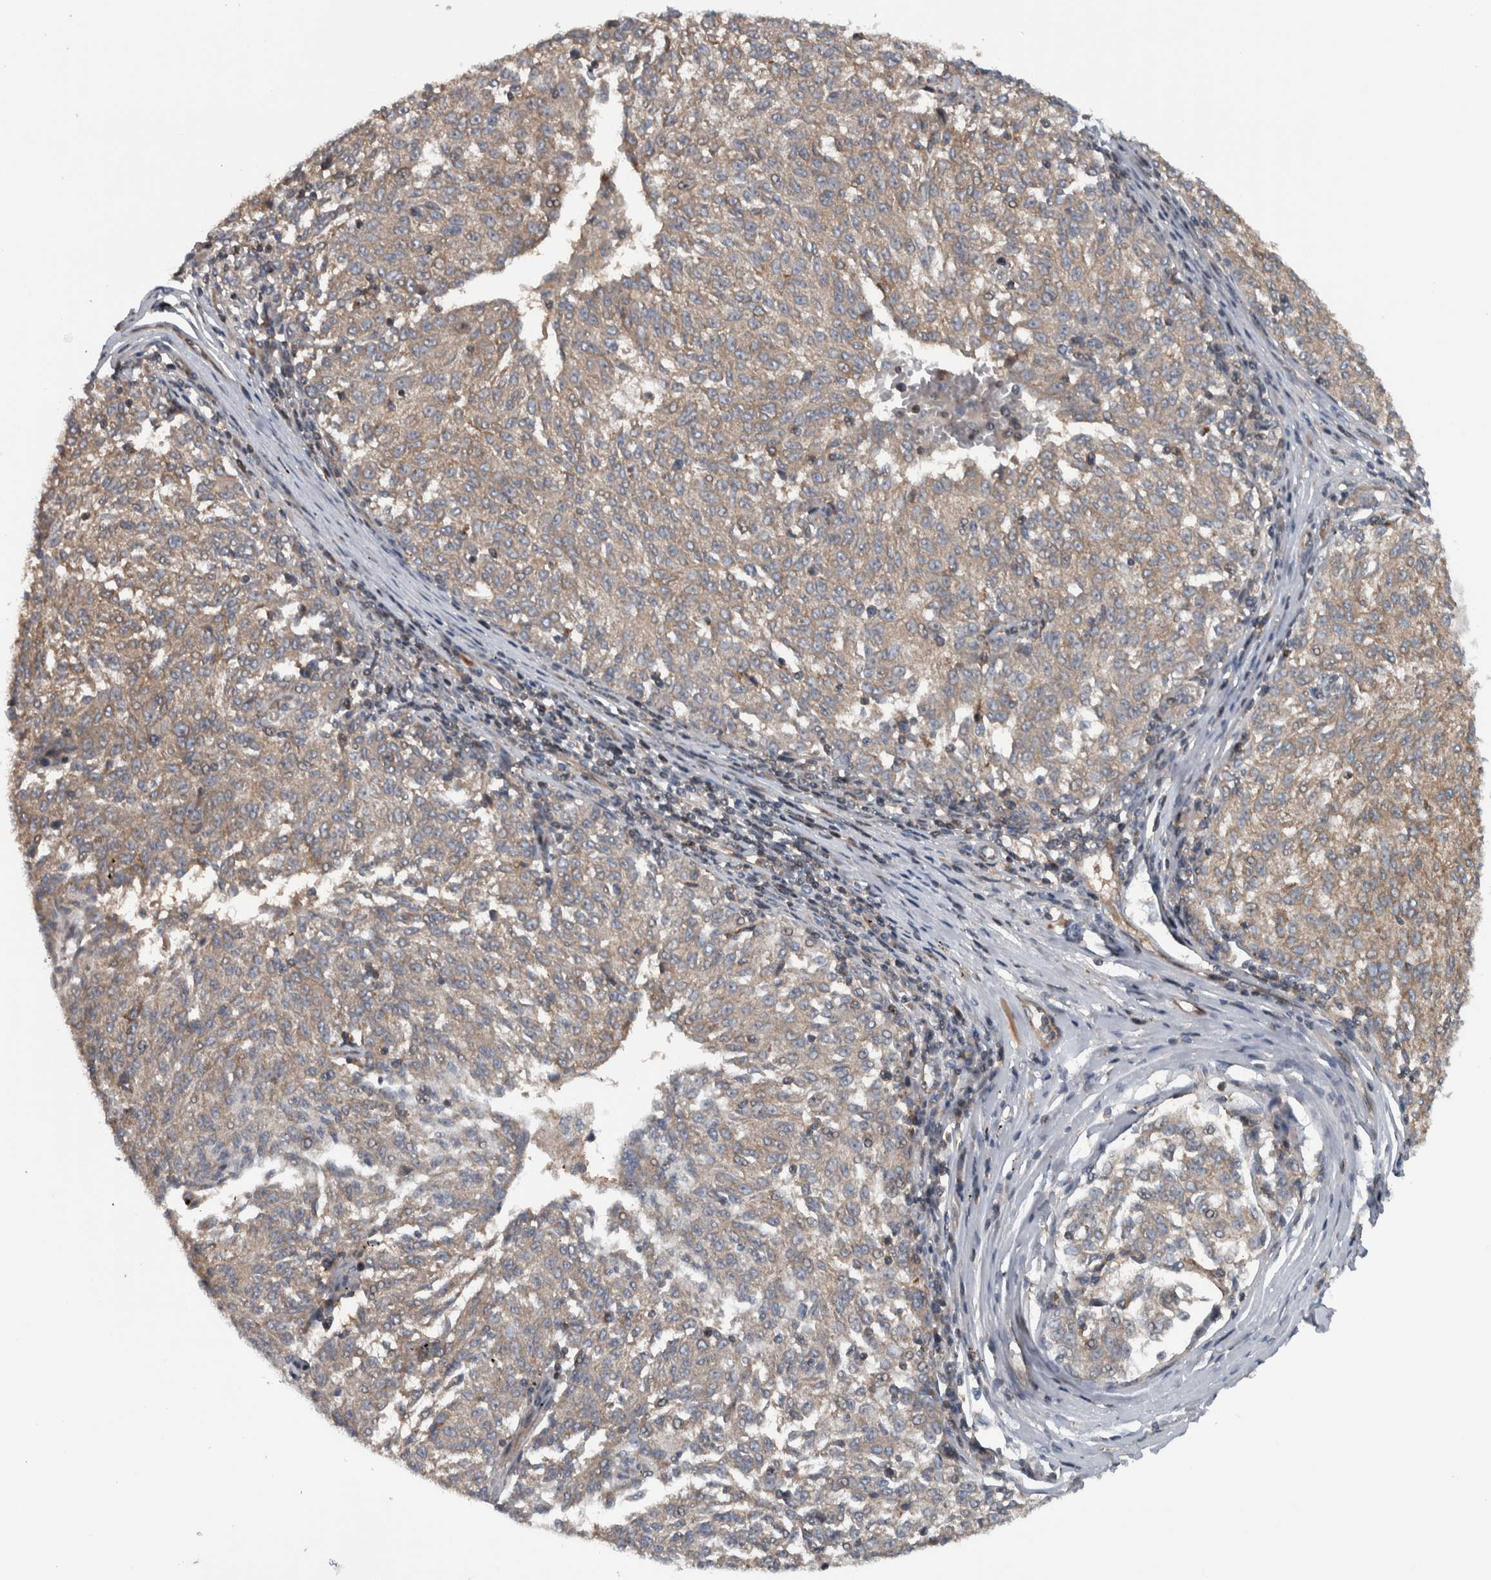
{"staining": {"intensity": "weak", "quantity": ">75%", "location": "cytoplasmic/membranous"}, "tissue": "melanoma", "cell_type": "Tumor cells", "image_type": "cancer", "snomed": [{"axis": "morphology", "description": "Malignant melanoma, NOS"}, {"axis": "topography", "description": "Skin"}], "caption": "Weak cytoplasmic/membranous protein staining is present in approximately >75% of tumor cells in malignant melanoma. Nuclei are stained in blue.", "gene": "BAIAP2L1", "patient": {"sex": "female", "age": 72}}